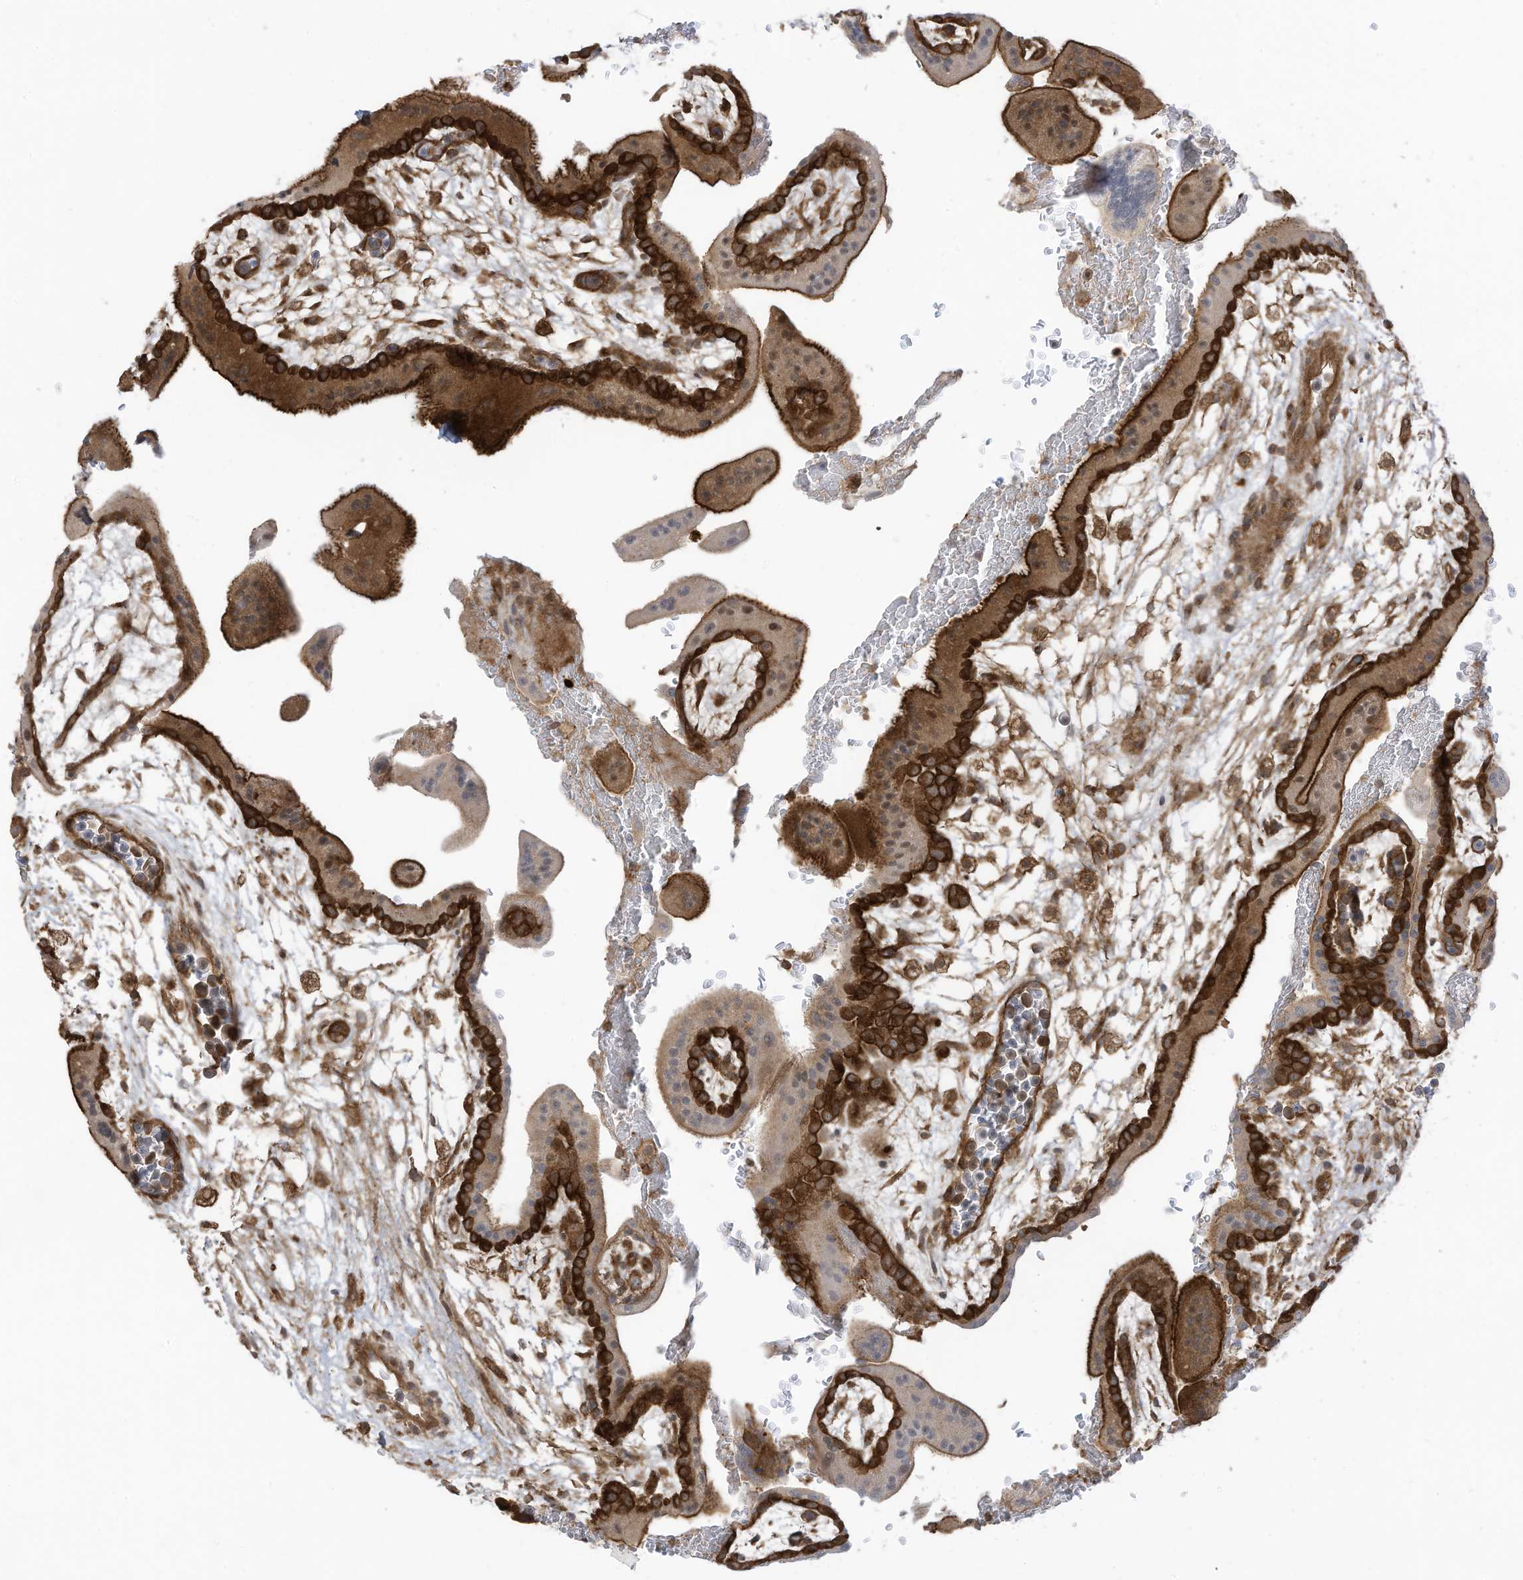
{"staining": {"intensity": "strong", "quantity": ">75%", "location": "cytoplasmic/membranous"}, "tissue": "placenta", "cell_type": "Trophoblastic cells", "image_type": "normal", "snomed": [{"axis": "morphology", "description": "Normal tissue, NOS"}, {"axis": "topography", "description": "Placenta"}], "caption": "A histopathology image of human placenta stained for a protein exhibits strong cytoplasmic/membranous brown staining in trophoblastic cells.", "gene": "REPS1", "patient": {"sex": "female", "age": 35}}